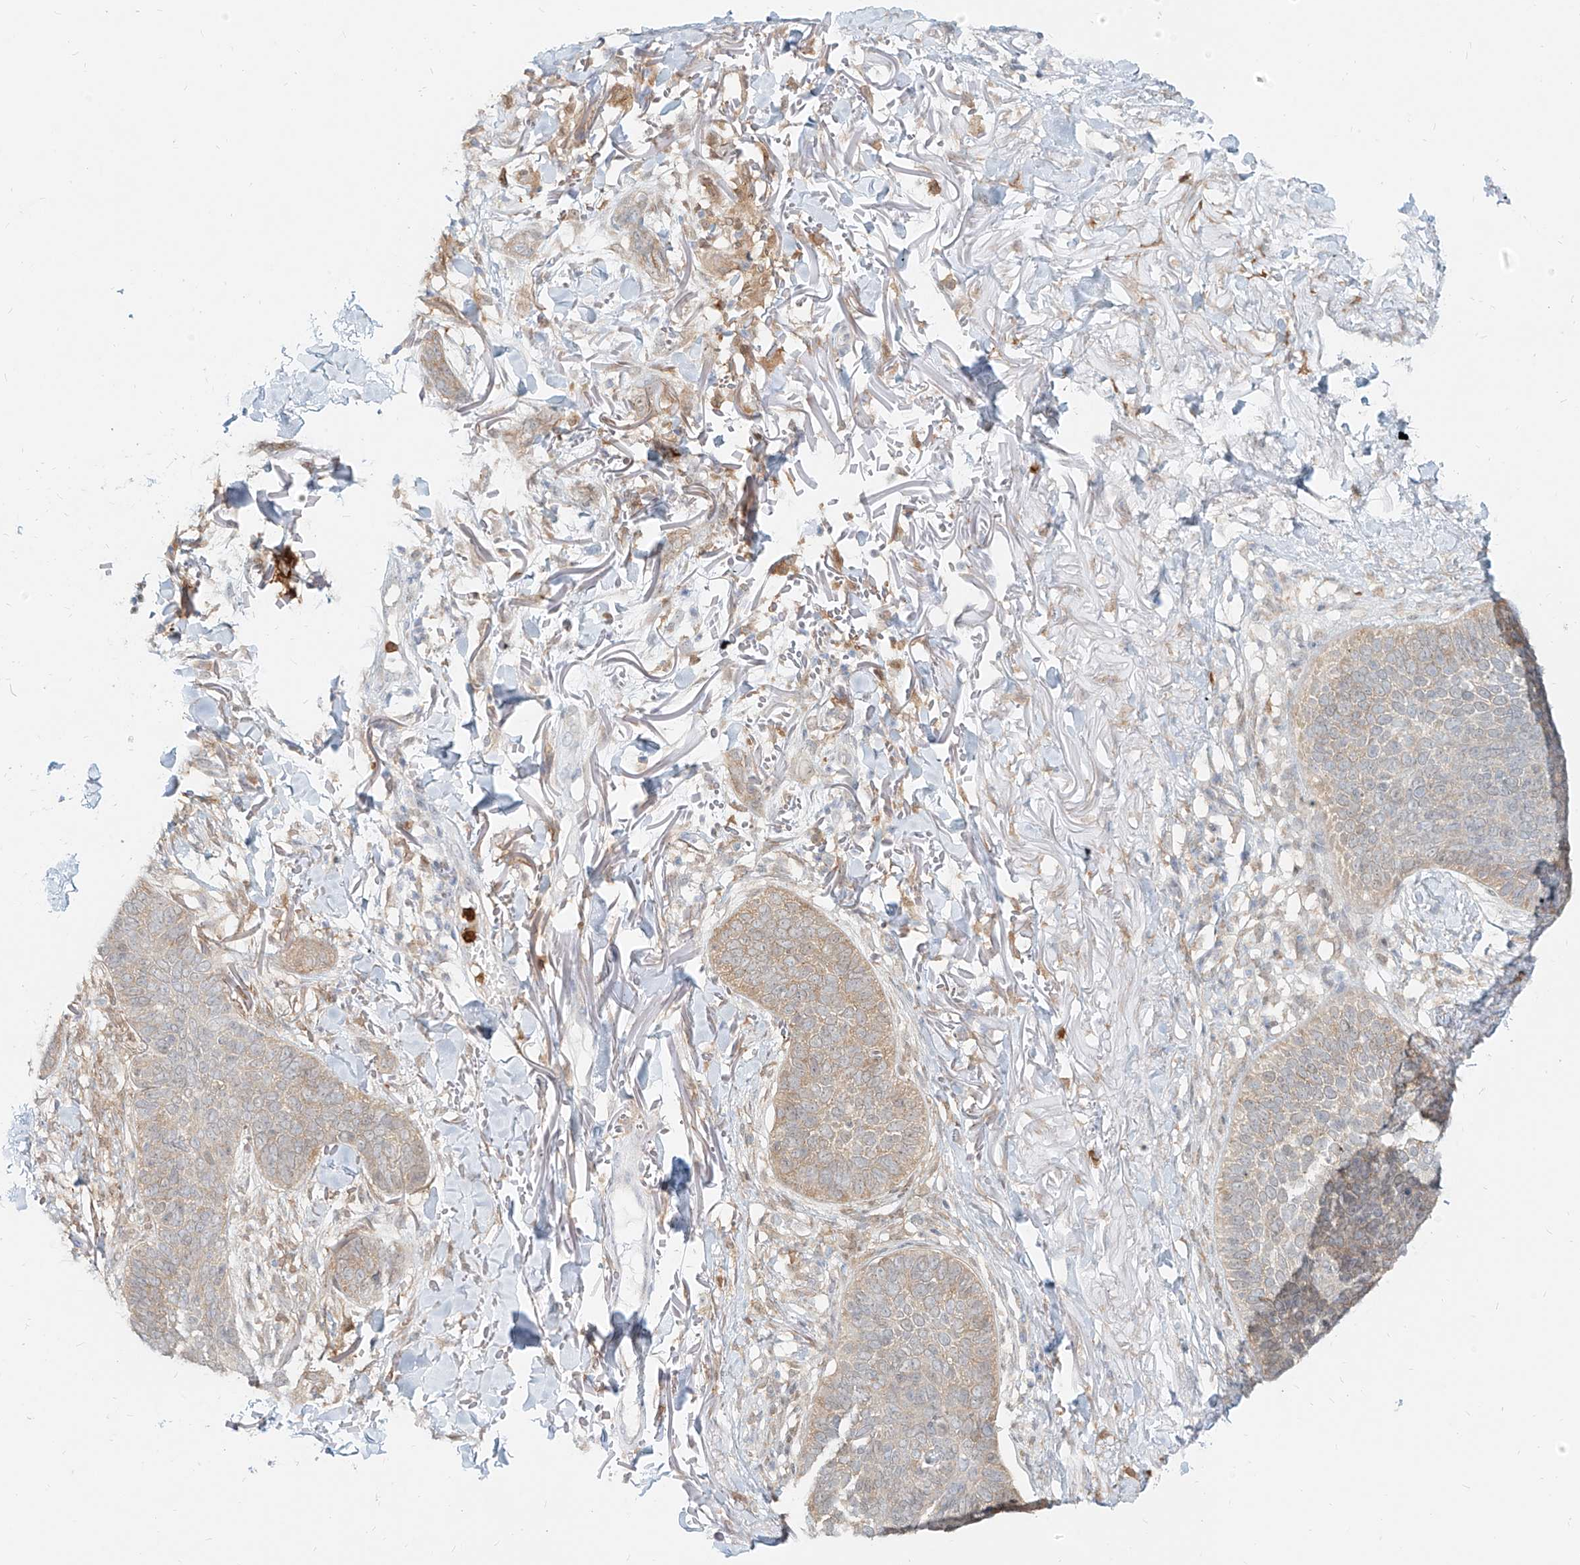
{"staining": {"intensity": "weak", "quantity": "<25%", "location": "cytoplasmic/membranous"}, "tissue": "skin cancer", "cell_type": "Tumor cells", "image_type": "cancer", "snomed": [{"axis": "morphology", "description": "Basal cell carcinoma"}, {"axis": "topography", "description": "Skin"}], "caption": "Human skin basal cell carcinoma stained for a protein using IHC shows no staining in tumor cells.", "gene": "PGD", "patient": {"sex": "male", "age": 85}}